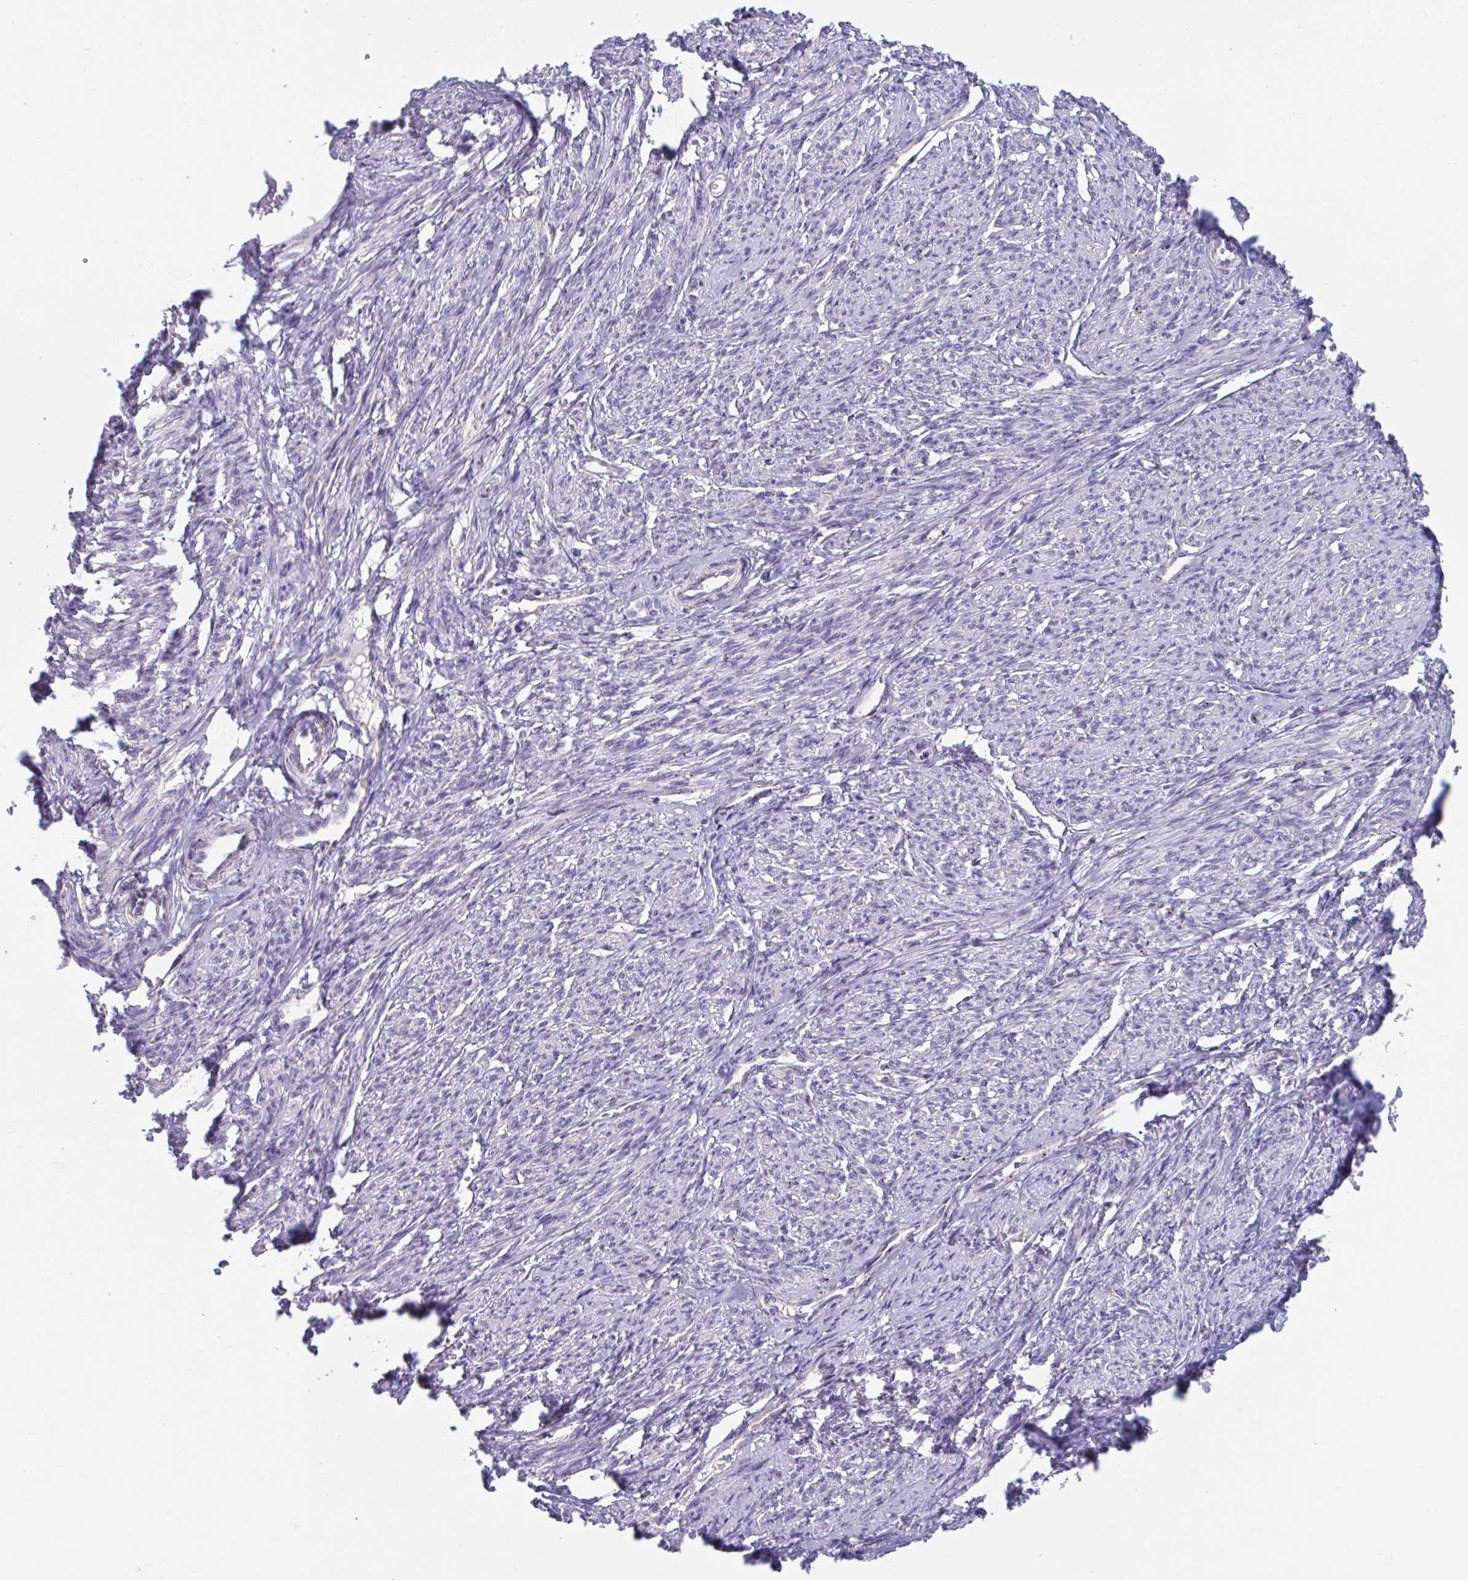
{"staining": {"intensity": "negative", "quantity": "none", "location": "none"}, "tissue": "smooth muscle", "cell_type": "Smooth muscle cells", "image_type": "normal", "snomed": [{"axis": "morphology", "description": "Normal tissue, NOS"}, {"axis": "topography", "description": "Smooth muscle"}], "caption": "An immunohistochemistry (IHC) micrograph of unremarkable smooth muscle is shown. There is no staining in smooth muscle cells of smooth muscle. The staining was performed using DAB to visualize the protein expression in brown, while the nuclei were stained in blue with hematoxylin (Magnification: 20x).", "gene": "GPR162", "patient": {"sex": "female", "age": 65}}